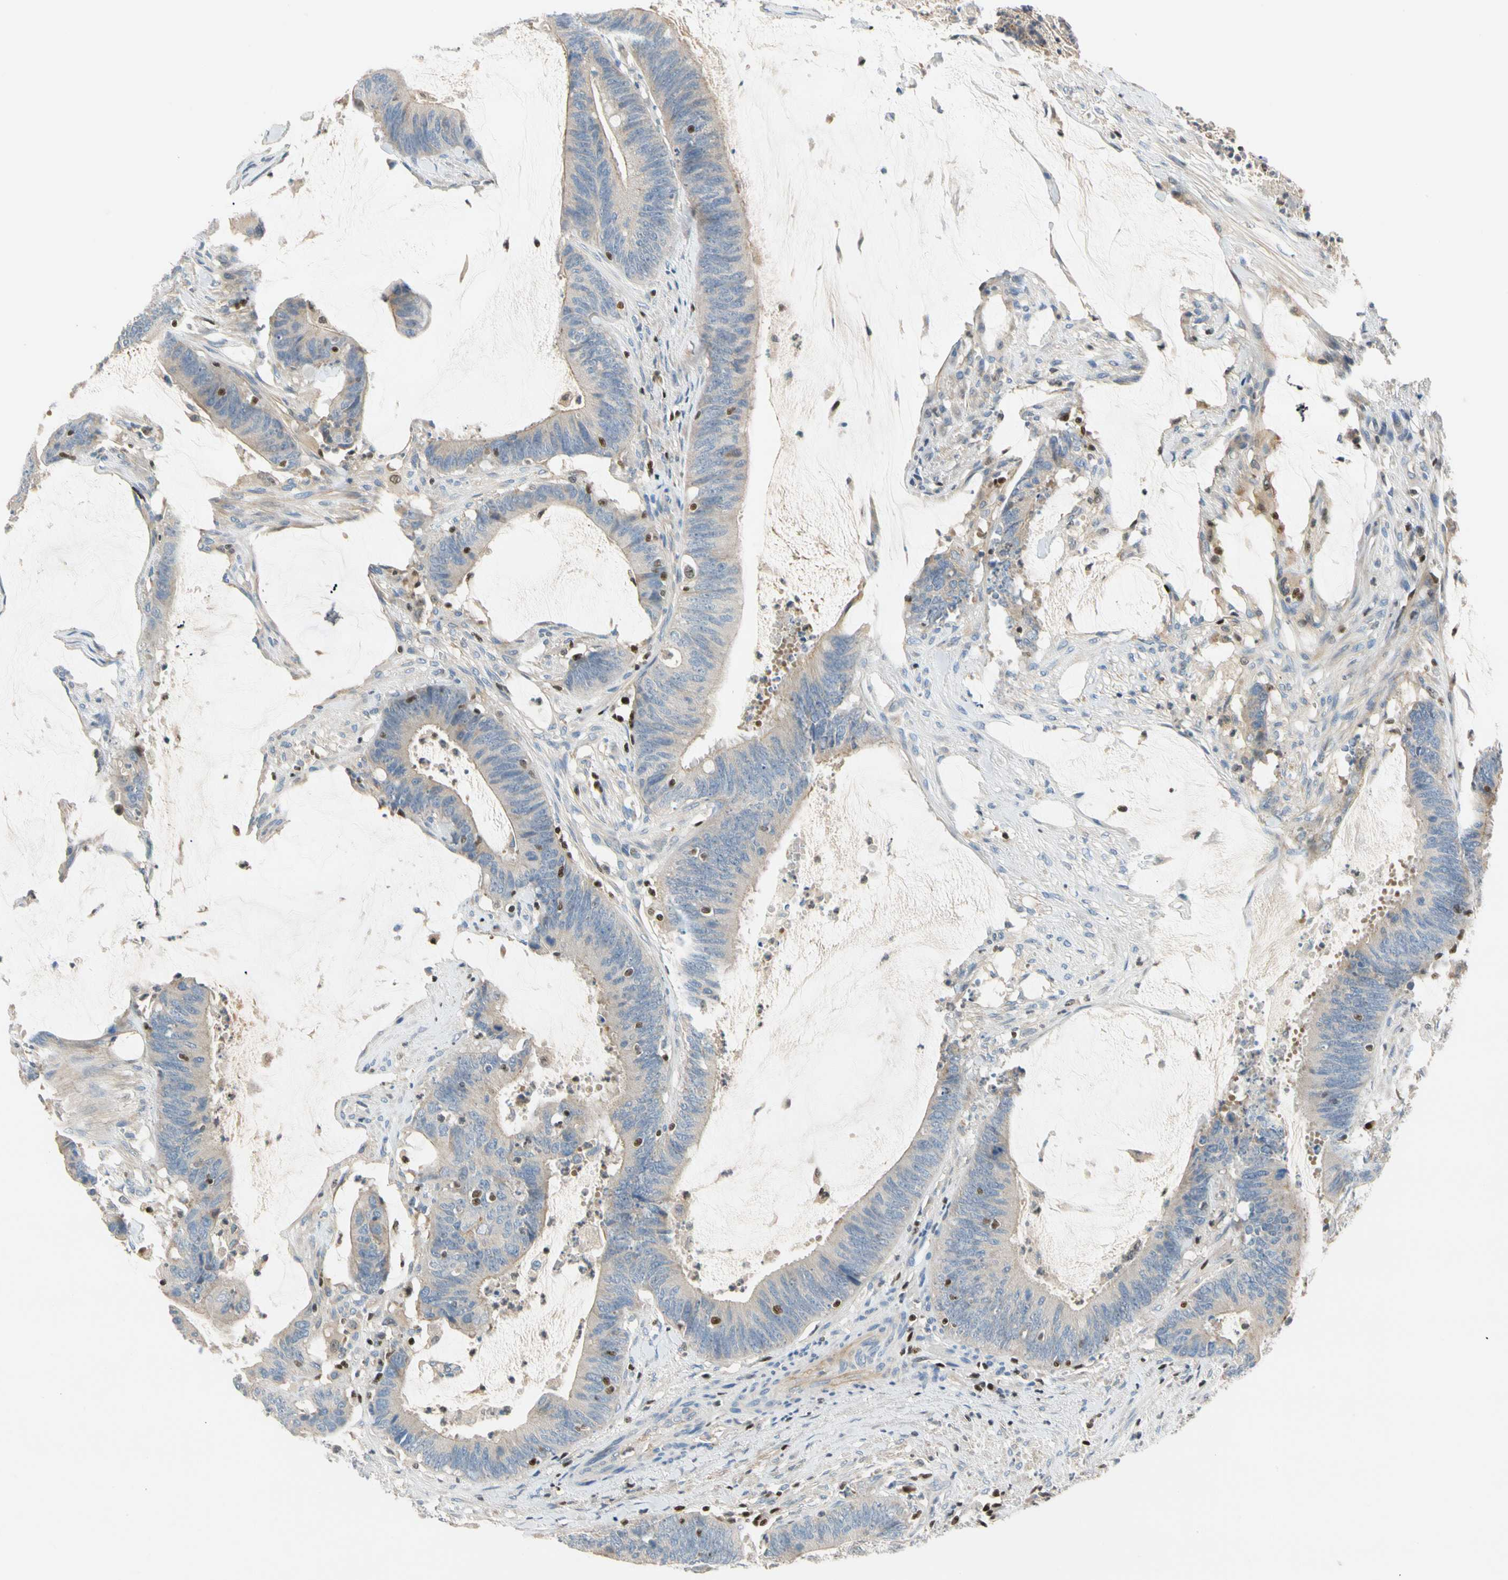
{"staining": {"intensity": "weak", "quantity": "25%-75%", "location": "cytoplasmic/membranous"}, "tissue": "colorectal cancer", "cell_type": "Tumor cells", "image_type": "cancer", "snomed": [{"axis": "morphology", "description": "Adenocarcinoma, NOS"}, {"axis": "topography", "description": "Rectum"}], "caption": "Protein staining demonstrates weak cytoplasmic/membranous staining in approximately 25%-75% of tumor cells in colorectal cancer. (brown staining indicates protein expression, while blue staining denotes nuclei).", "gene": "SP140", "patient": {"sex": "female", "age": 66}}